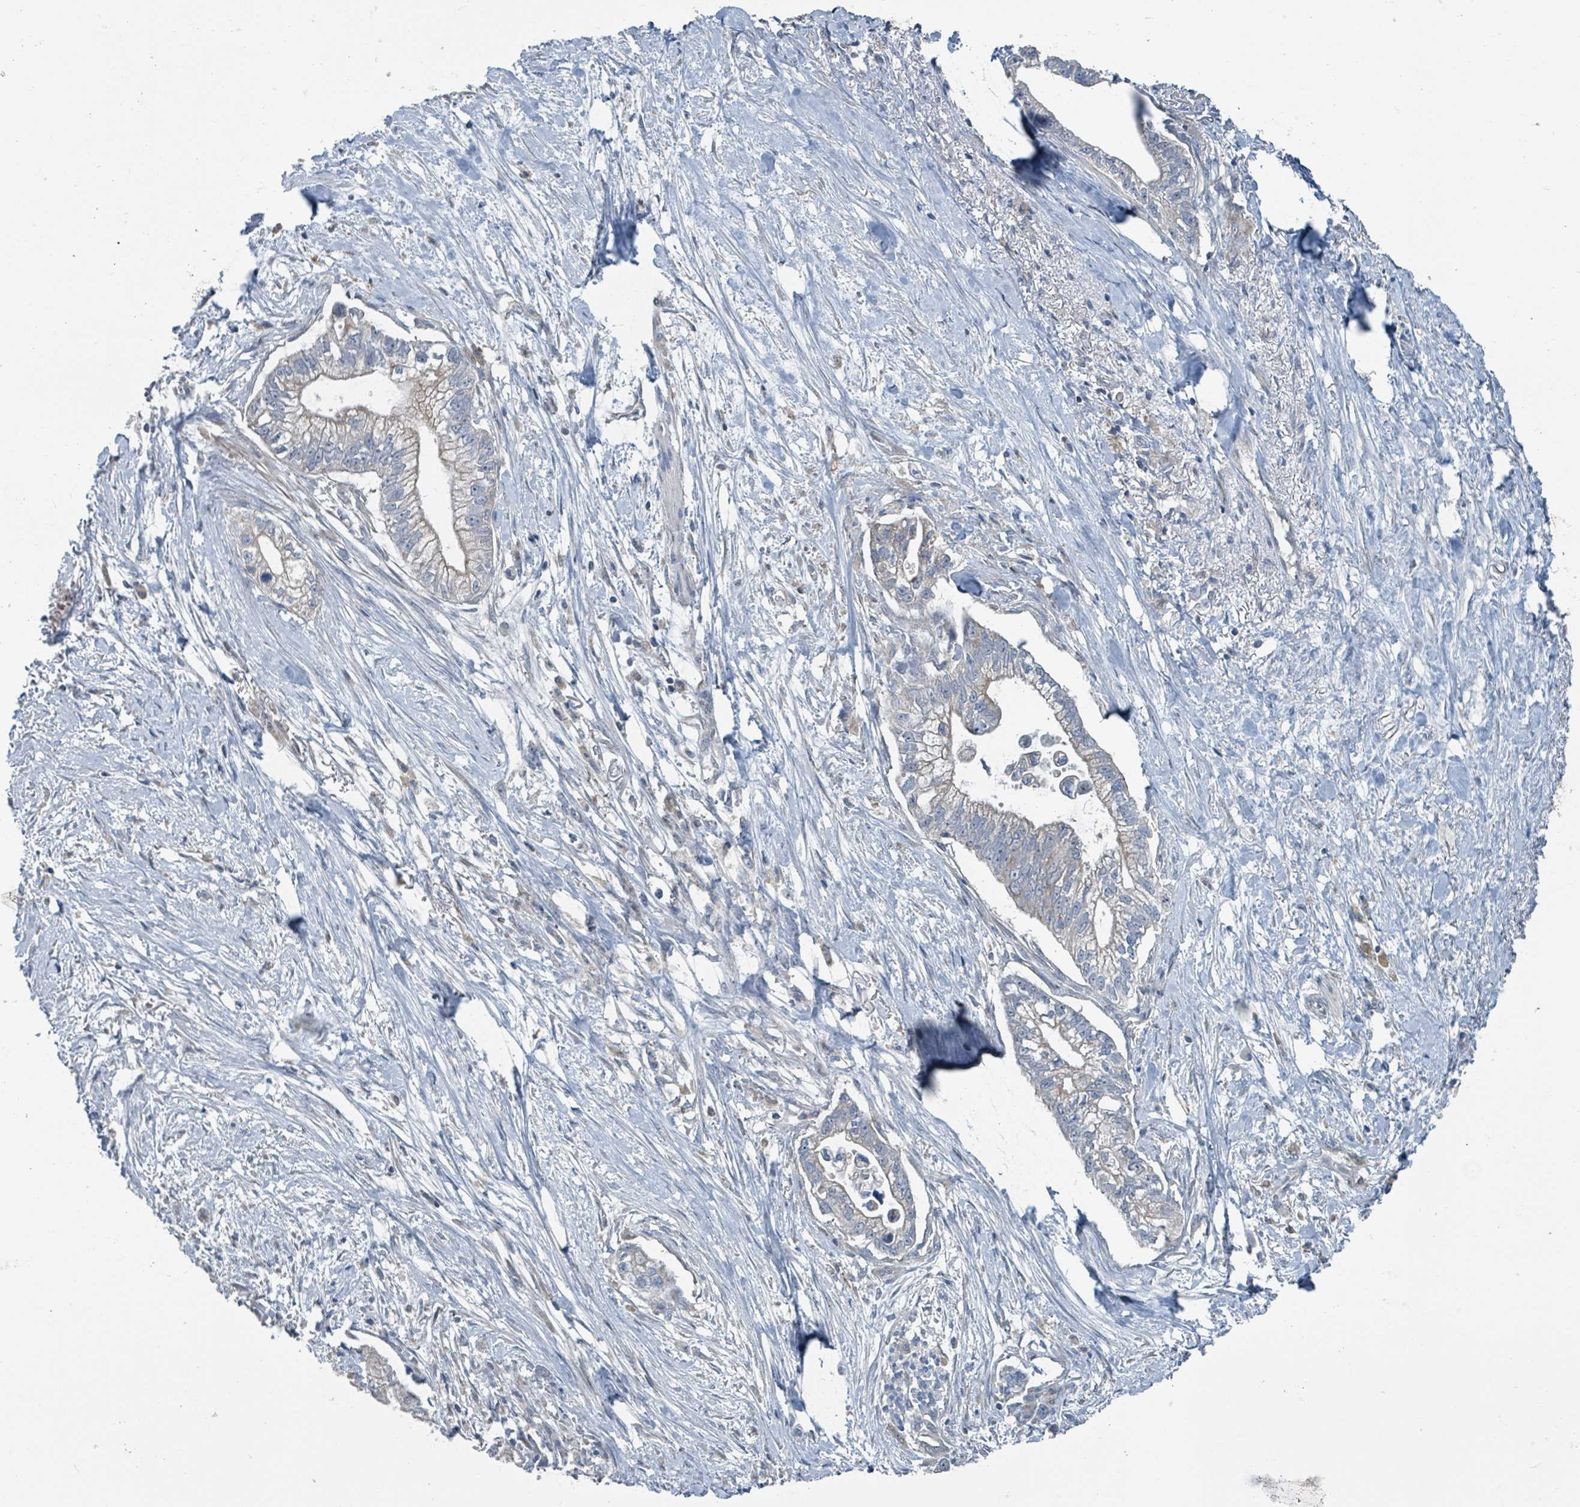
{"staining": {"intensity": "weak", "quantity": "<25%", "location": "cytoplasmic/membranous"}, "tissue": "pancreatic cancer", "cell_type": "Tumor cells", "image_type": "cancer", "snomed": [{"axis": "morphology", "description": "Adenocarcinoma, NOS"}, {"axis": "topography", "description": "Pancreas"}], "caption": "A high-resolution histopathology image shows immunohistochemistry staining of adenocarcinoma (pancreatic), which demonstrates no significant expression in tumor cells.", "gene": "ACBD4", "patient": {"sex": "male", "age": 70}}